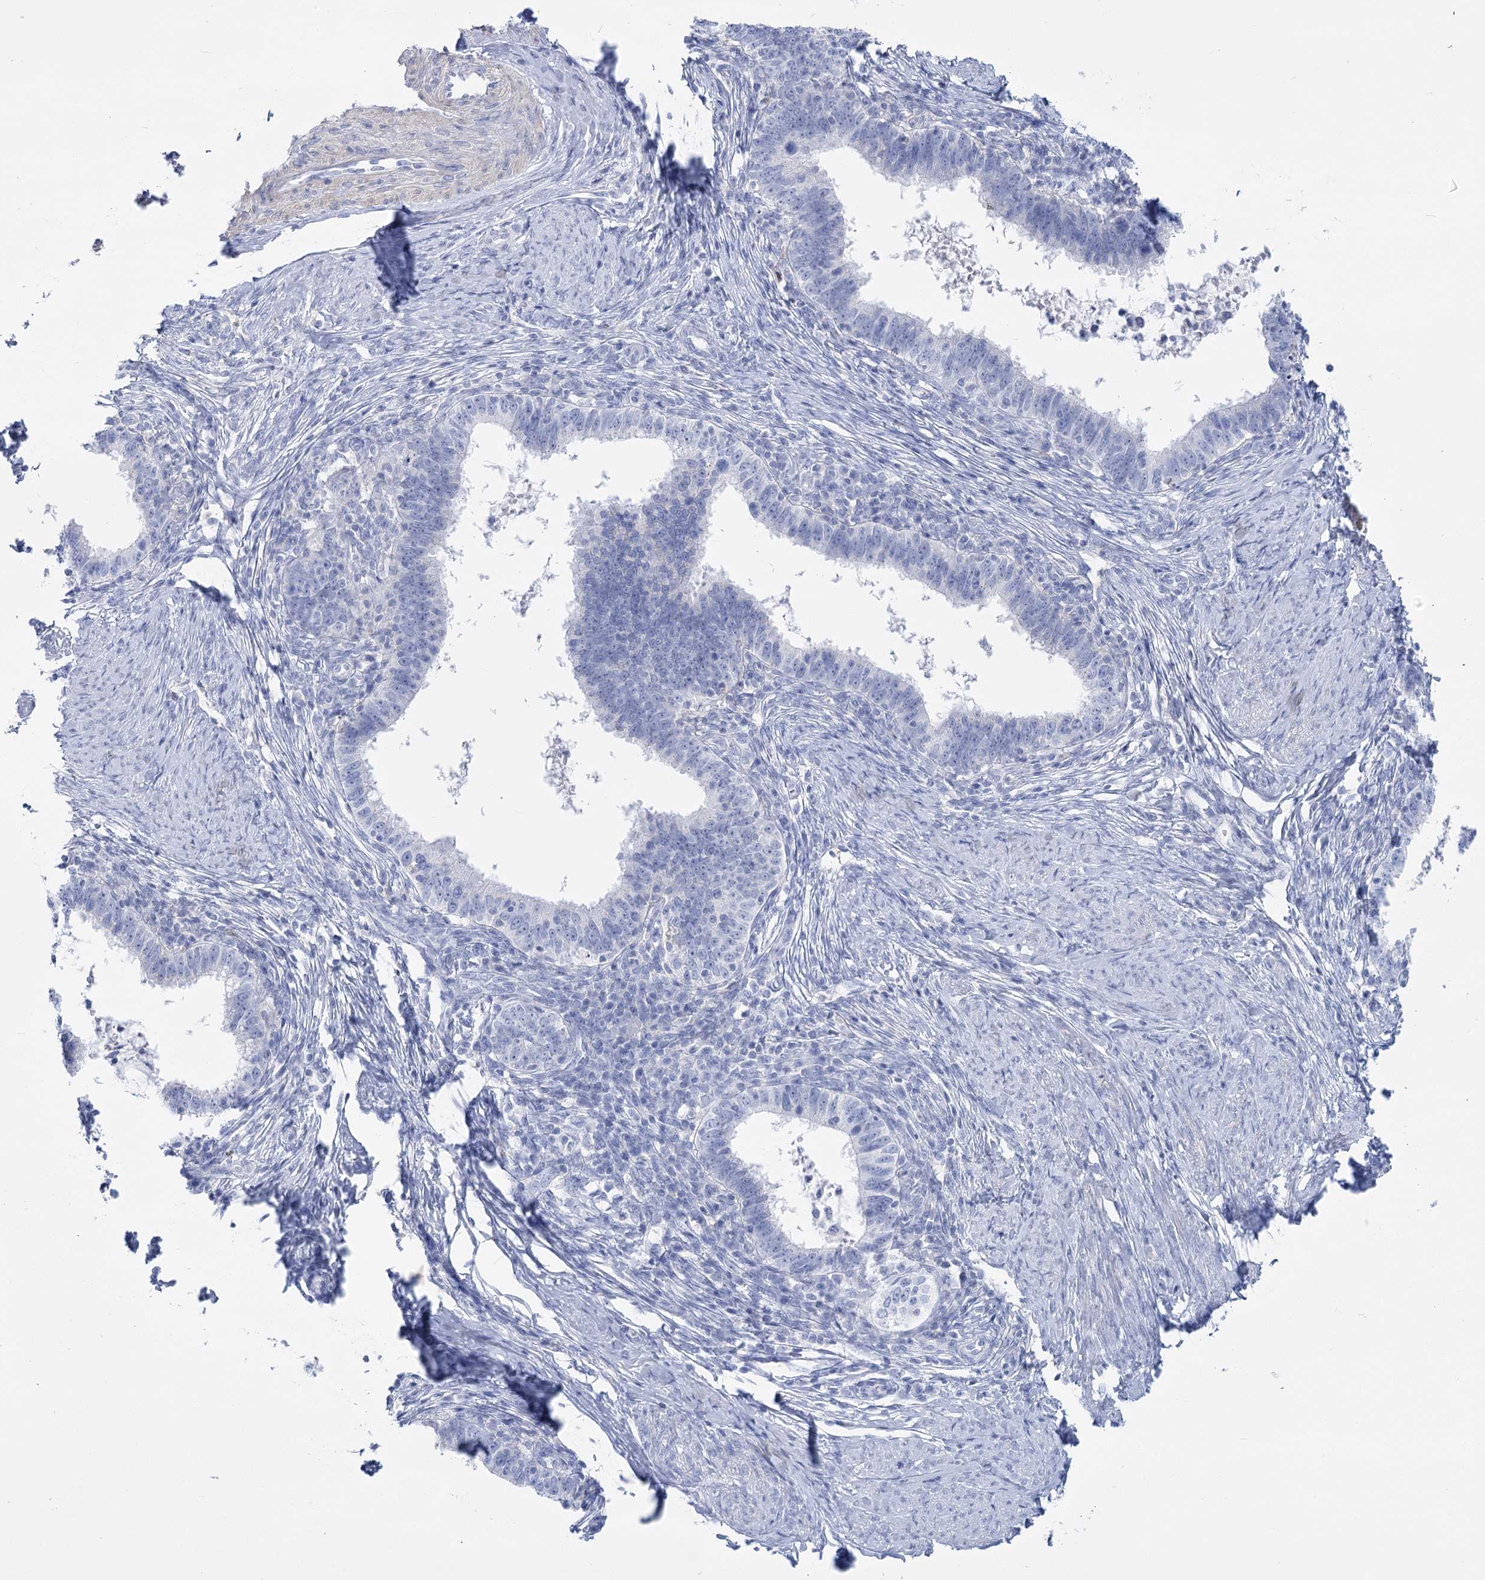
{"staining": {"intensity": "negative", "quantity": "none", "location": "none"}, "tissue": "cervical cancer", "cell_type": "Tumor cells", "image_type": "cancer", "snomed": [{"axis": "morphology", "description": "Adenocarcinoma, NOS"}, {"axis": "topography", "description": "Cervix"}], "caption": "Protein analysis of cervical cancer (adenocarcinoma) displays no significant staining in tumor cells.", "gene": "PCDHA1", "patient": {"sex": "female", "age": 36}}